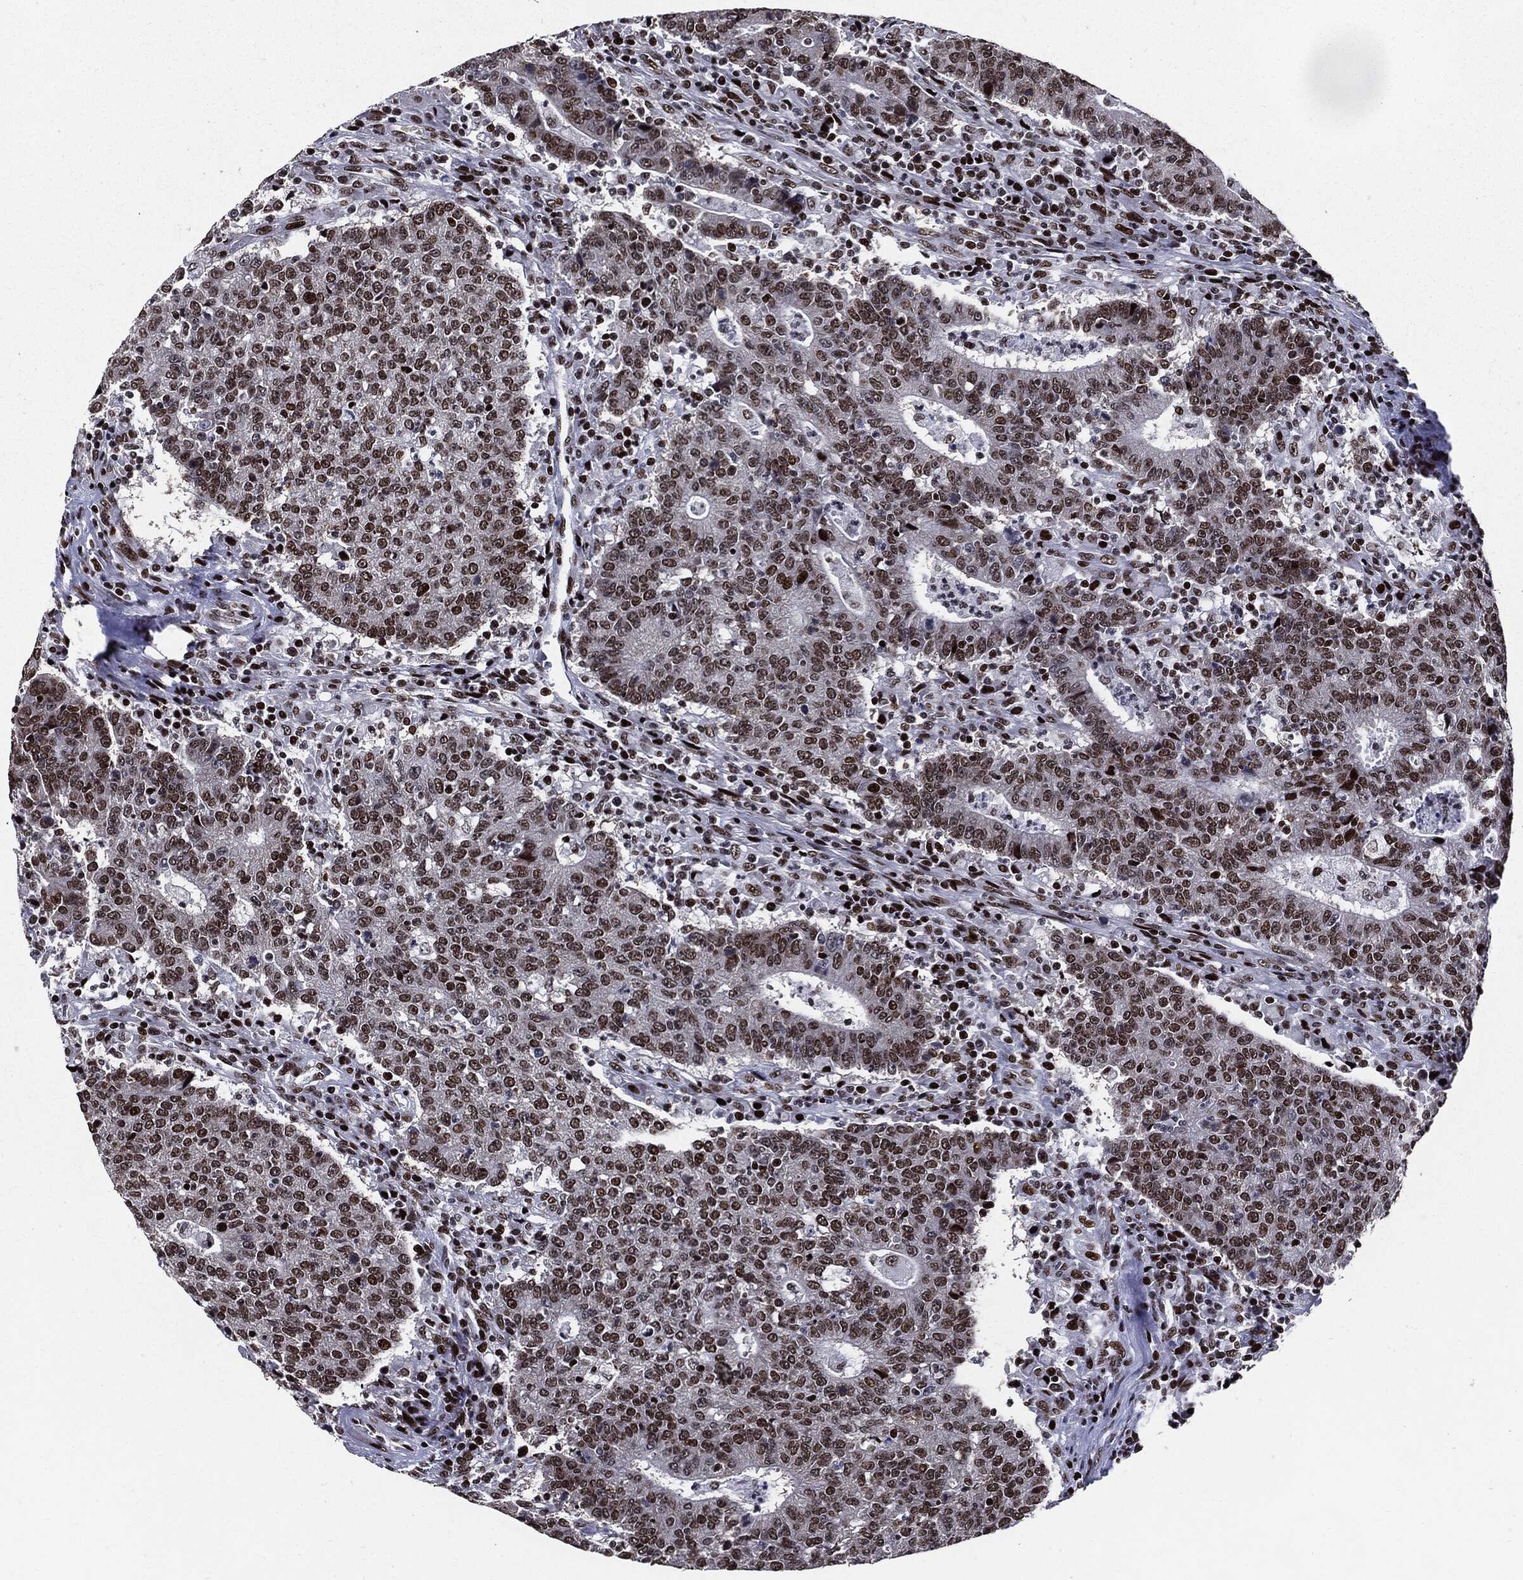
{"staining": {"intensity": "moderate", "quantity": ">75%", "location": "nuclear"}, "tissue": "colorectal cancer", "cell_type": "Tumor cells", "image_type": "cancer", "snomed": [{"axis": "morphology", "description": "Adenocarcinoma, NOS"}, {"axis": "topography", "description": "Colon"}], "caption": "Immunohistochemical staining of human colorectal adenocarcinoma demonstrates moderate nuclear protein staining in approximately >75% of tumor cells.", "gene": "ZFP91", "patient": {"sex": "female", "age": 75}}